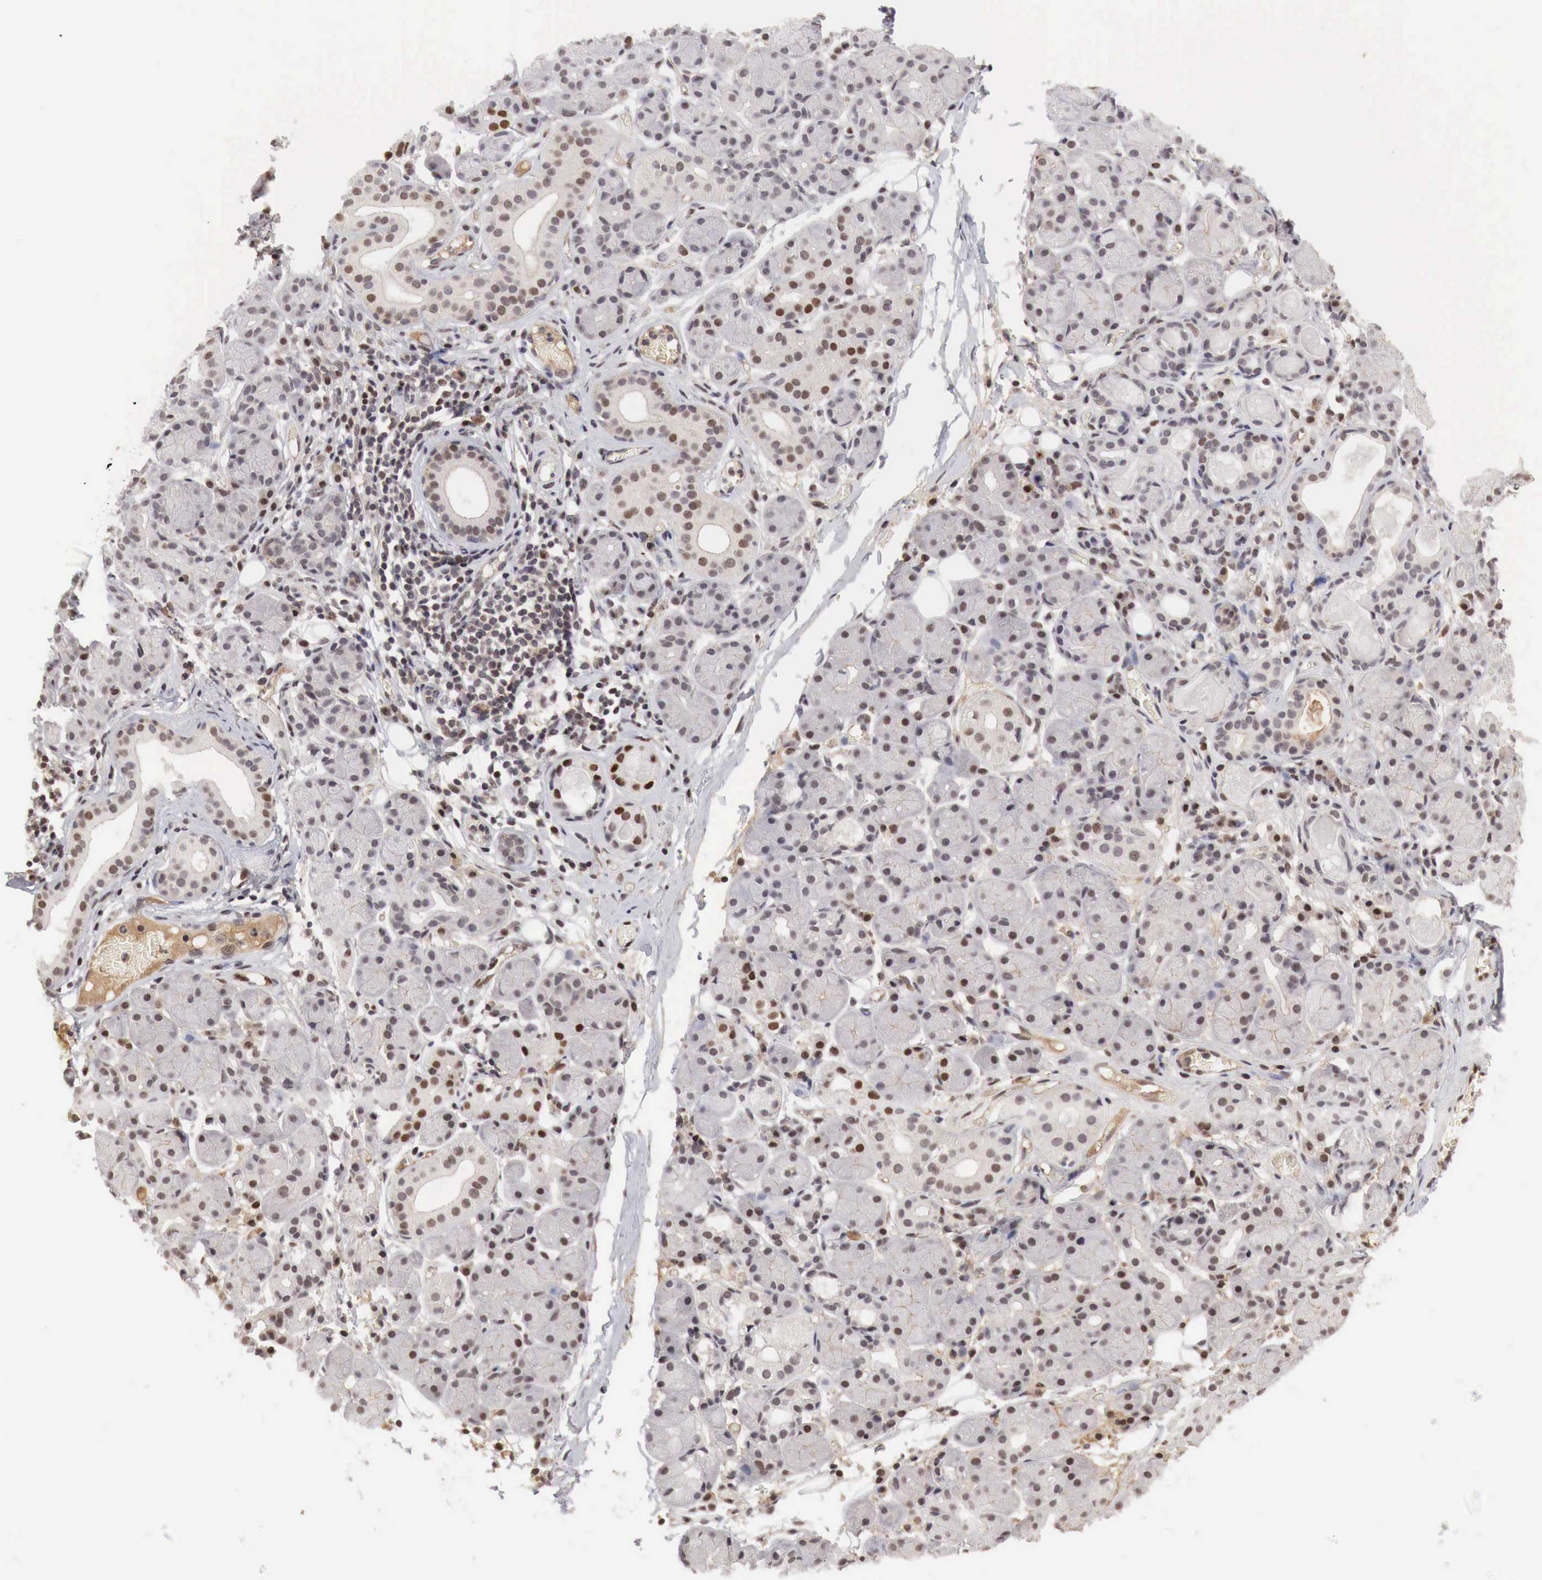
{"staining": {"intensity": "strong", "quantity": "<25%", "location": "nuclear"}, "tissue": "salivary gland", "cell_type": "Glandular cells", "image_type": "normal", "snomed": [{"axis": "morphology", "description": "Normal tissue, NOS"}, {"axis": "topography", "description": "Salivary gland"}, {"axis": "topography", "description": "Peripheral nerve tissue"}], "caption": "Immunohistochemistry (DAB (3,3'-diaminobenzidine)) staining of unremarkable salivary gland reveals strong nuclear protein expression in approximately <25% of glandular cells.", "gene": "DACH2", "patient": {"sex": "male", "age": 62}}